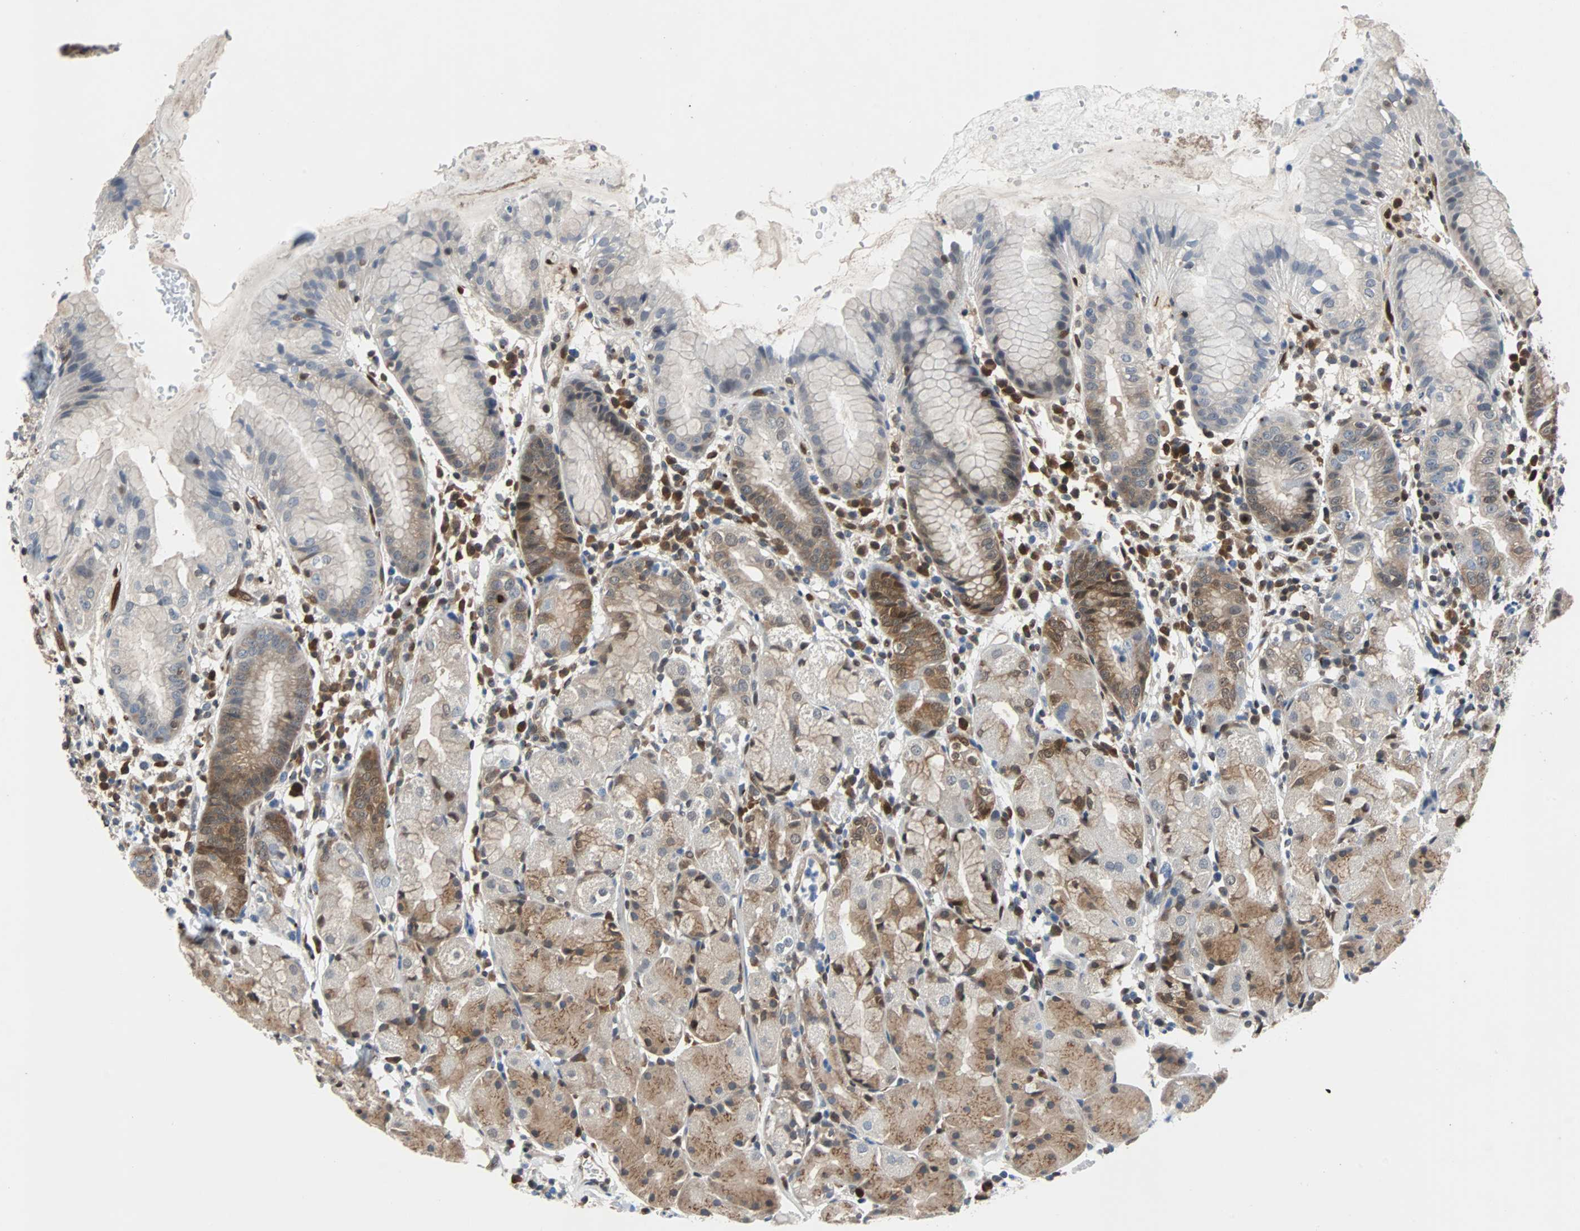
{"staining": {"intensity": "weak", "quantity": "25%-75%", "location": "cytoplasmic/membranous,nuclear"}, "tissue": "stomach", "cell_type": "Glandular cells", "image_type": "normal", "snomed": [{"axis": "morphology", "description": "Normal tissue, NOS"}, {"axis": "topography", "description": "Stomach"}, {"axis": "topography", "description": "Stomach, lower"}], "caption": "Protein staining shows weak cytoplasmic/membranous,nuclear staining in about 25%-75% of glandular cells in unremarkable stomach.", "gene": "MAP2K6", "patient": {"sex": "female", "age": 75}}